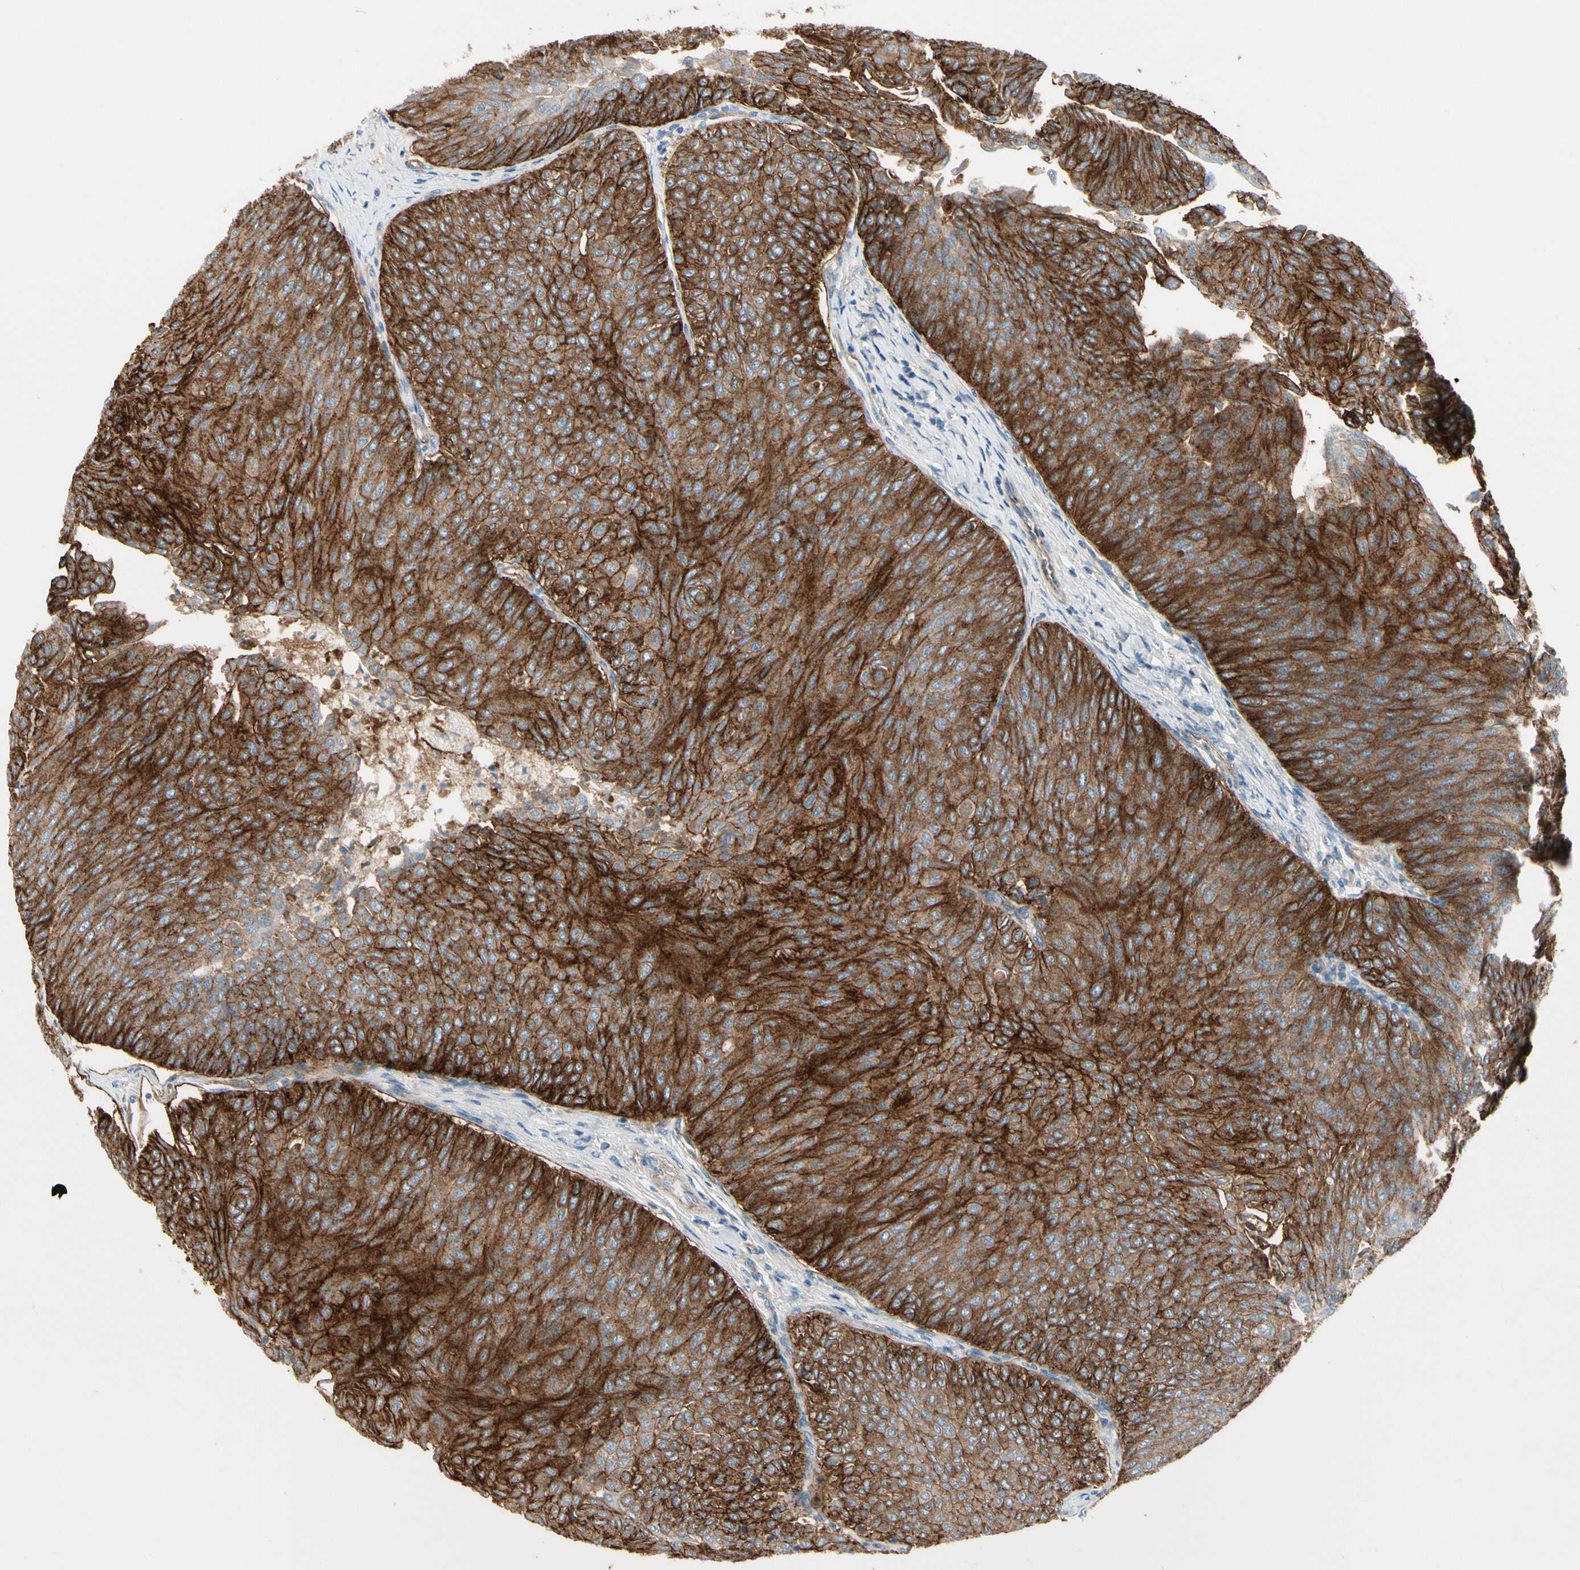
{"staining": {"intensity": "strong", "quantity": ">75%", "location": "cytoplasmic/membranous"}, "tissue": "urothelial cancer", "cell_type": "Tumor cells", "image_type": "cancer", "snomed": [{"axis": "morphology", "description": "Urothelial carcinoma, Low grade"}, {"axis": "topography", "description": "Urinary bladder"}], "caption": "Immunohistochemistry image of neoplastic tissue: low-grade urothelial carcinoma stained using immunohistochemistry exhibits high levels of strong protein expression localized specifically in the cytoplasmic/membranous of tumor cells, appearing as a cytoplasmic/membranous brown color.", "gene": "ITGA3", "patient": {"sex": "male", "age": 78}}